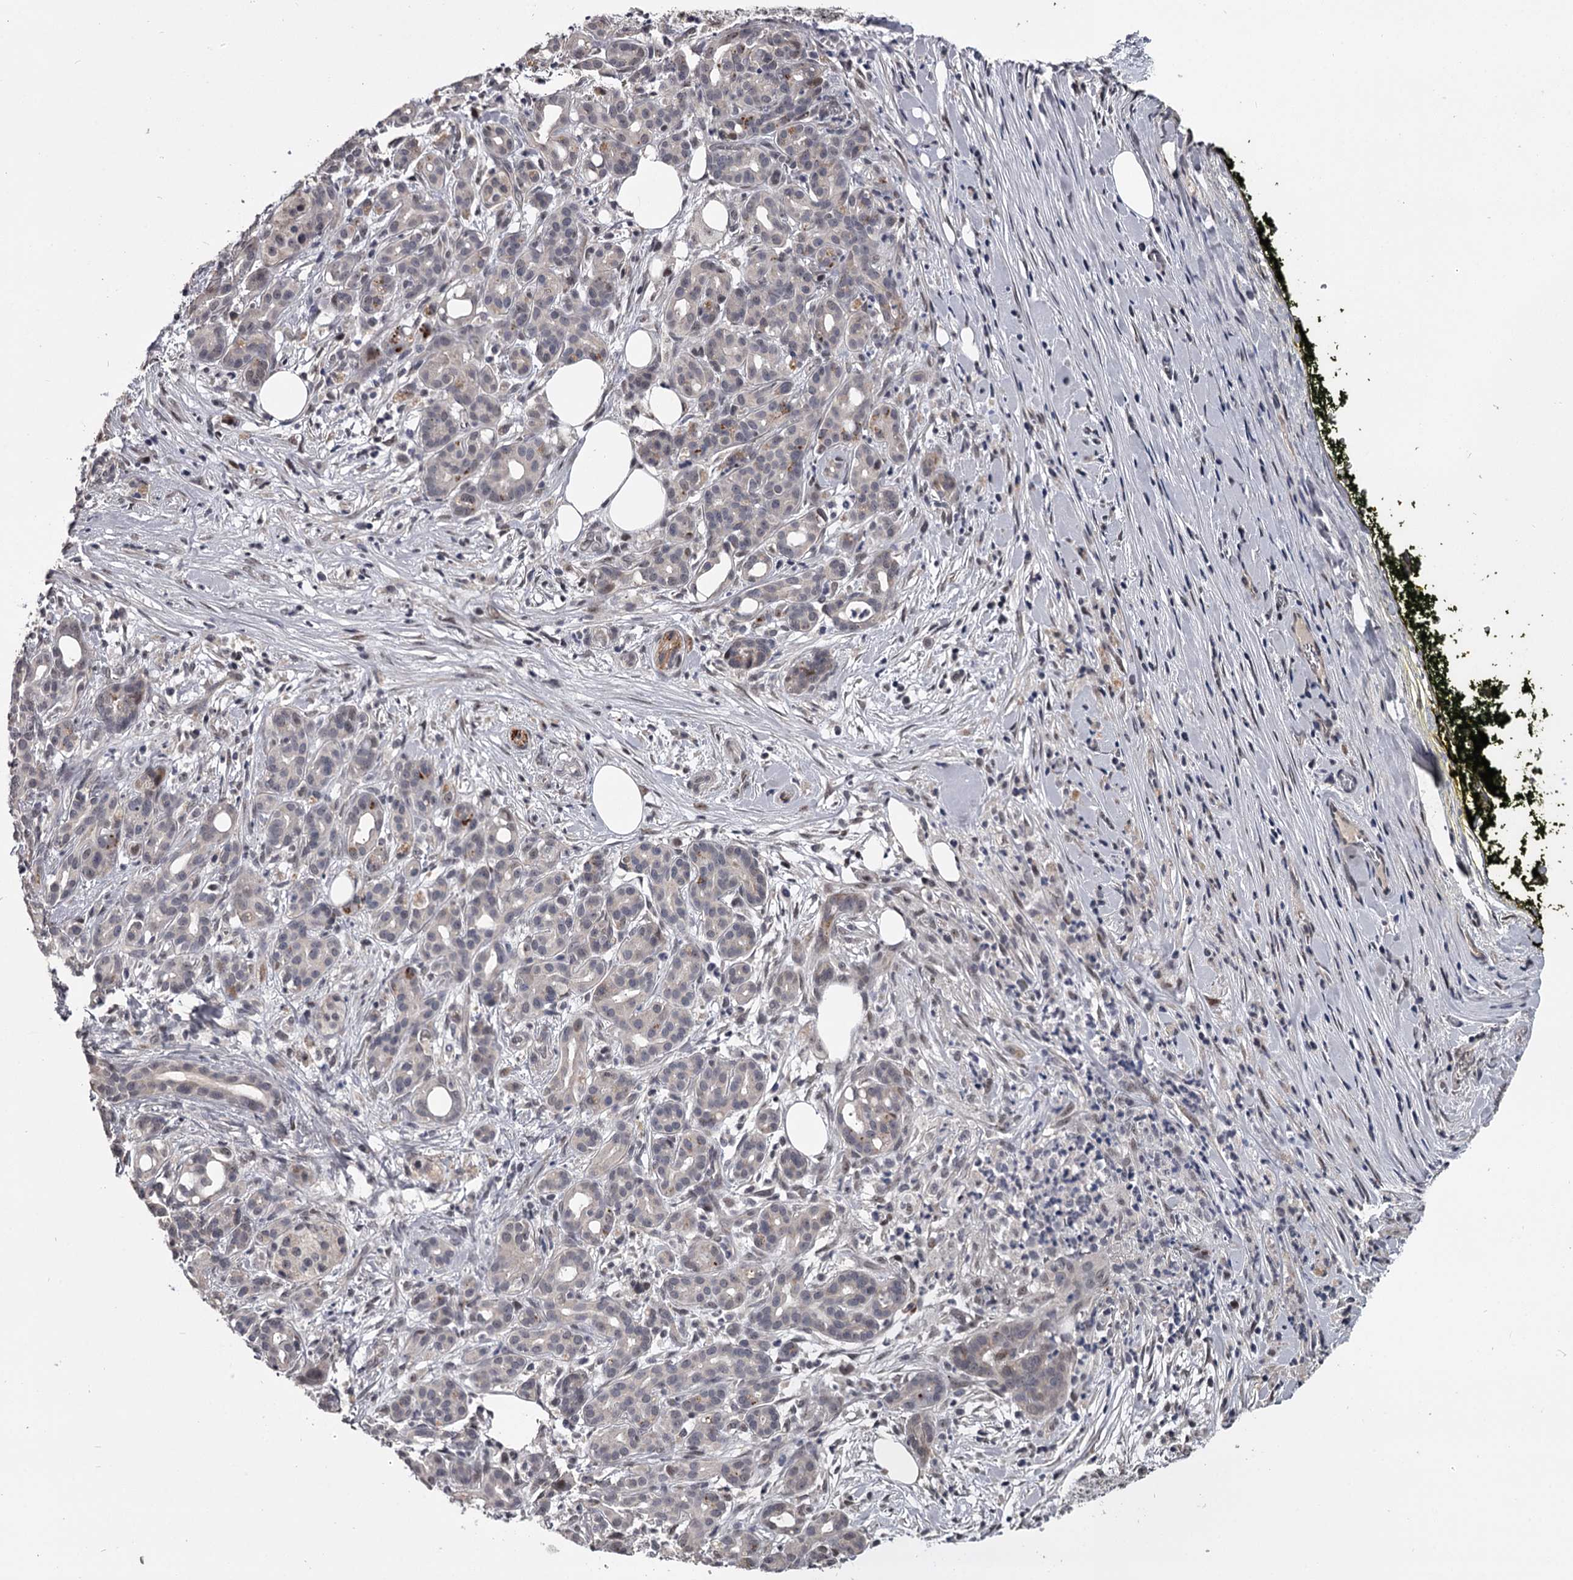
{"staining": {"intensity": "negative", "quantity": "none", "location": "none"}, "tissue": "pancreatic cancer", "cell_type": "Tumor cells", "image_type": "cancer", "snomed": [{"axis": "morphology", "description": "Adenocarcinoma, NOS"}, {"axis": "topography", "description": "Pancreas"}], "caption": "Photomicrograph shows no significant protein positivity in tumor cells of pancreatic adenocarcinoma.", "gene": "RNF44", "patient": {"sex": "female", "age": 66}}